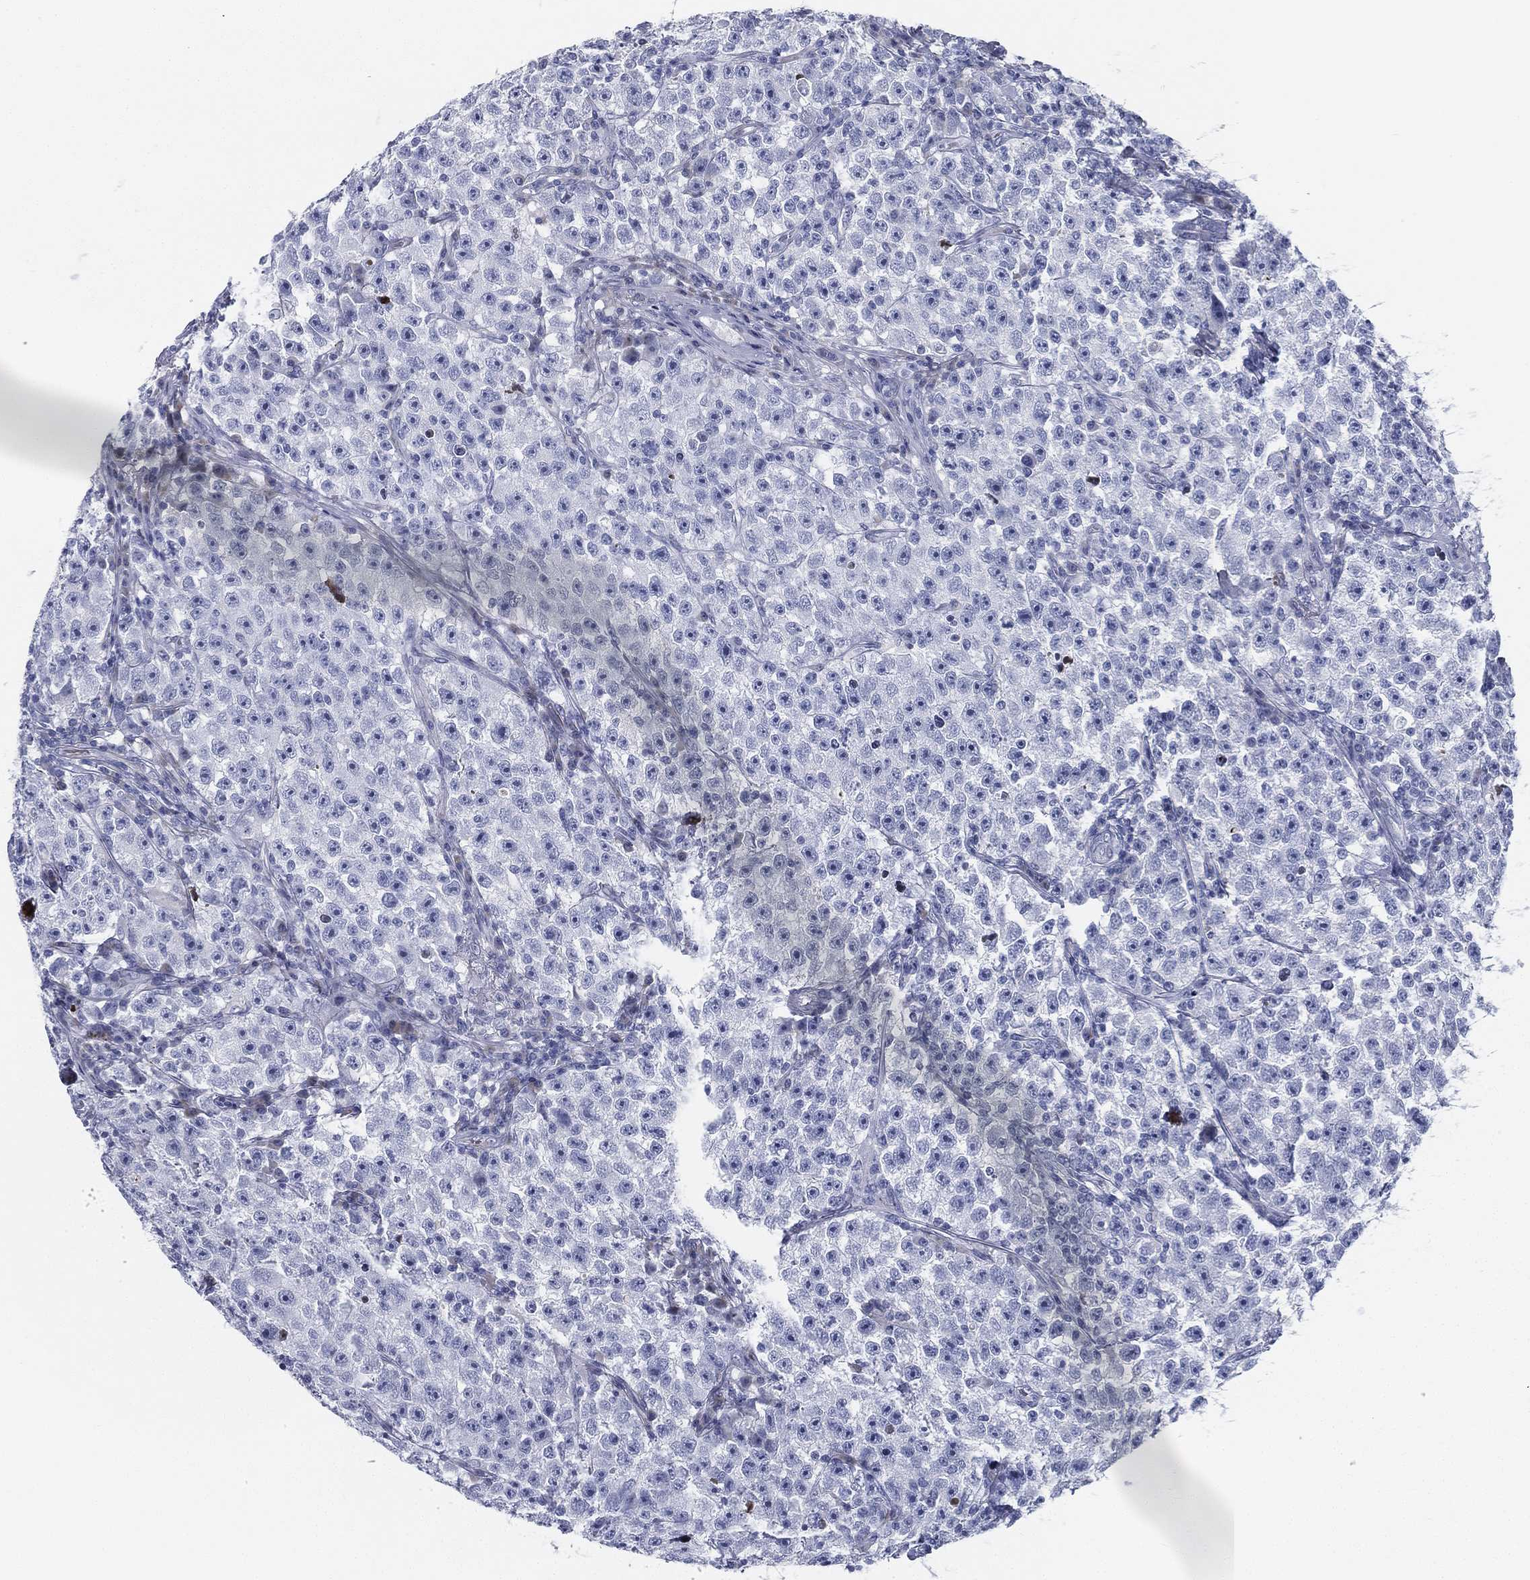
{"staining": {"intensity": "negative", "quantity": "none", "location": "none"}, "tissue": "testis cancer", "cell_type": "Tumor cells", "image_type": "cancer", "snomed": [{"axis": "morphology", "description": "Seminoma, NOS"}, {"axis": "topography", "description": "Testis"}], "caption": "Immunohistochemical staining of human testis cancer (seminoma) demonstrates no significant staining in tumor cells. The staining is performed using DAB (3,3'-diaminobenzidine) brown chromogen with nuclei counter-stained in using hematoxylin.", "gene": "SPPL2C", "patient": {"sex": "male", "age": 22}}